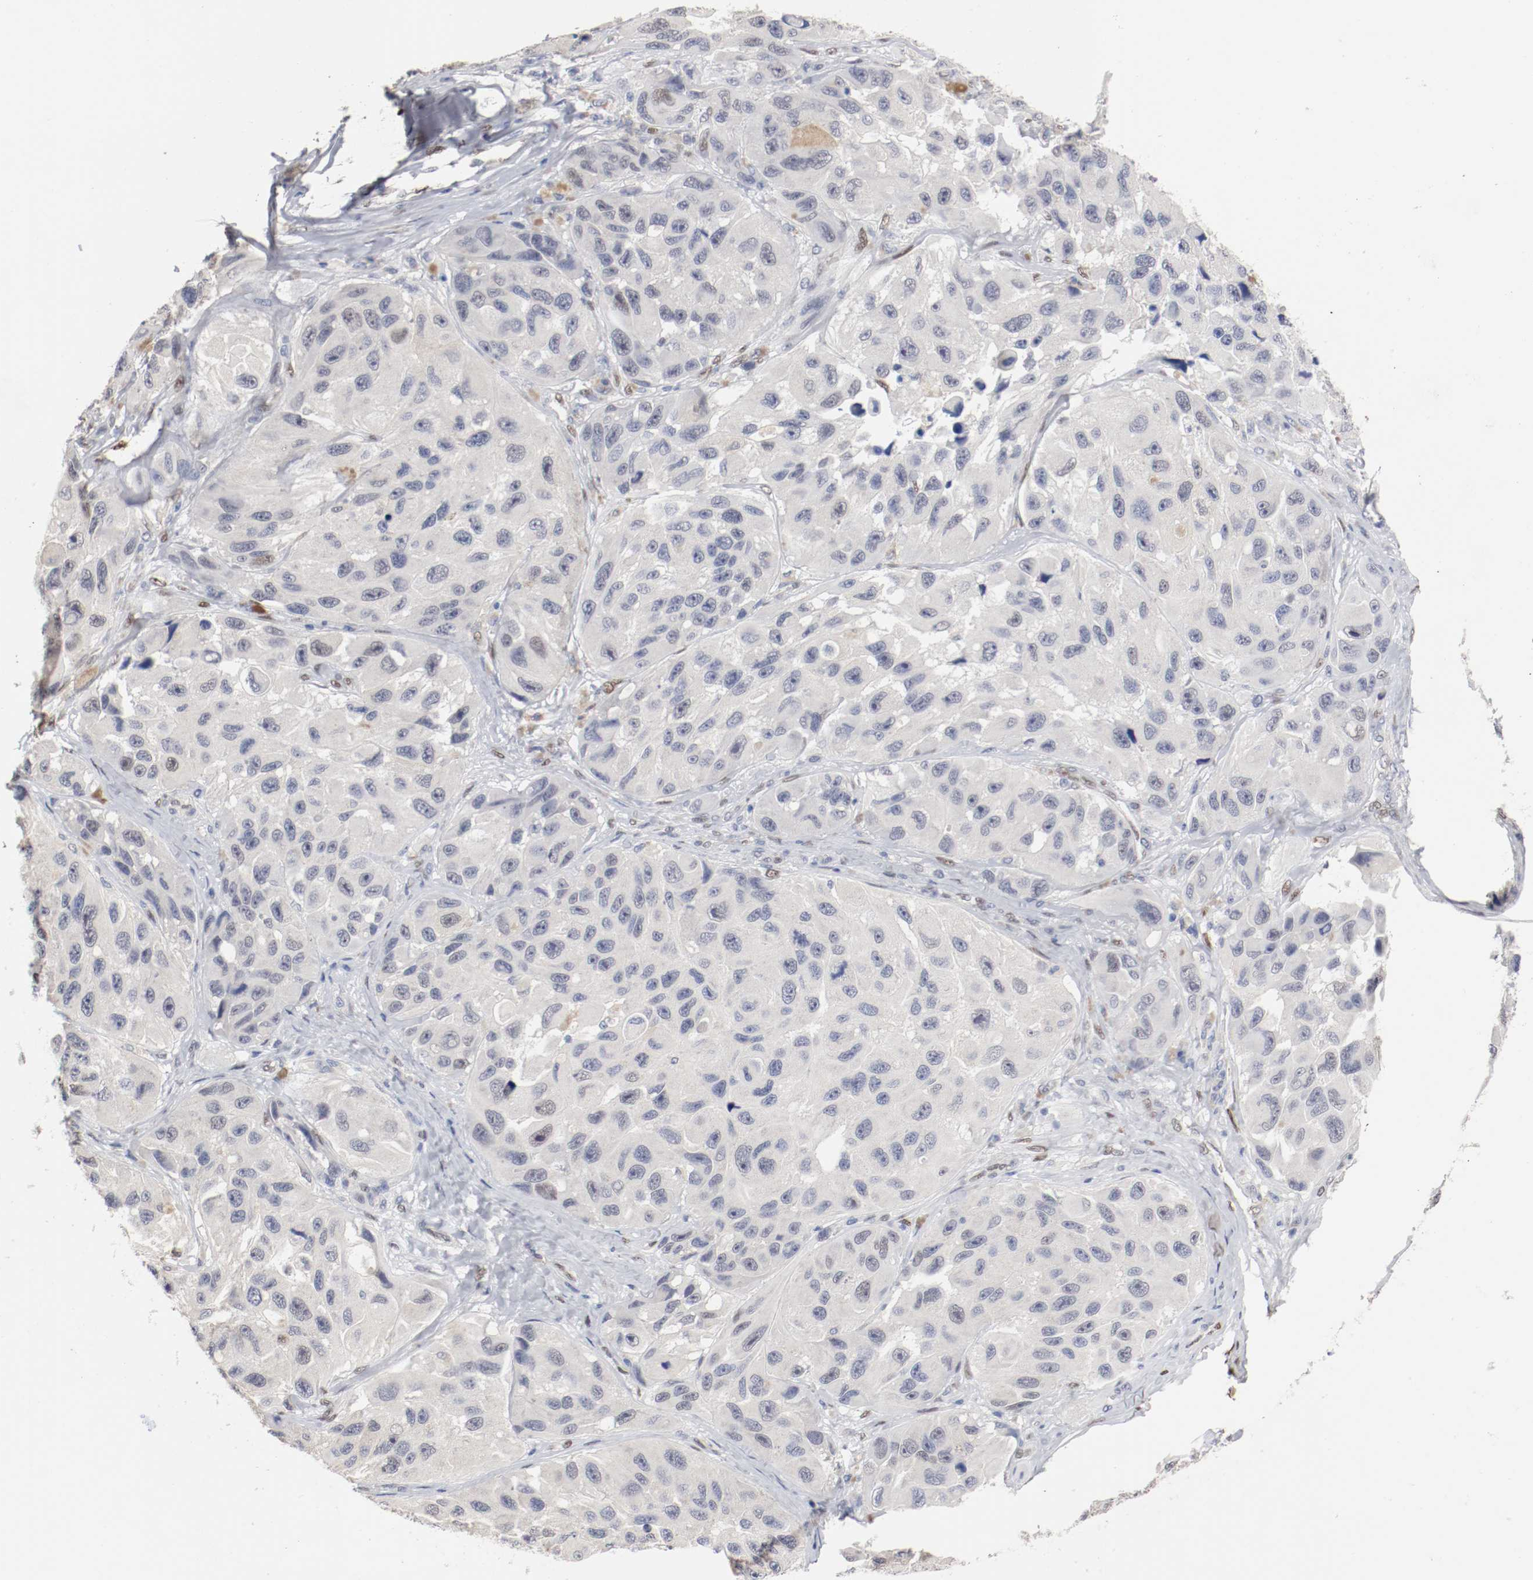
{"staining": {"intensity": "weak", "quantity": "<25%", "location": "nuclear"}, "tissue": "melanoma", "cell_type": "Tumor cells", "image_type": "cancer", "snomed": [{"axis": "morphology", "description": "Malignant melanoma, NOS"}, {"axis": "topography", "description": "Skin"}], "caption": "High magnification brightfield microscopy of malignant melanoma stained with DAB (3,3'-diaminobenzidine) (brown) and counterstained with hematoxylin (blue): tumor cells show no significant positivity.", "gene": "FOSL2", "patient": {"sex": "female", "age": 73}}